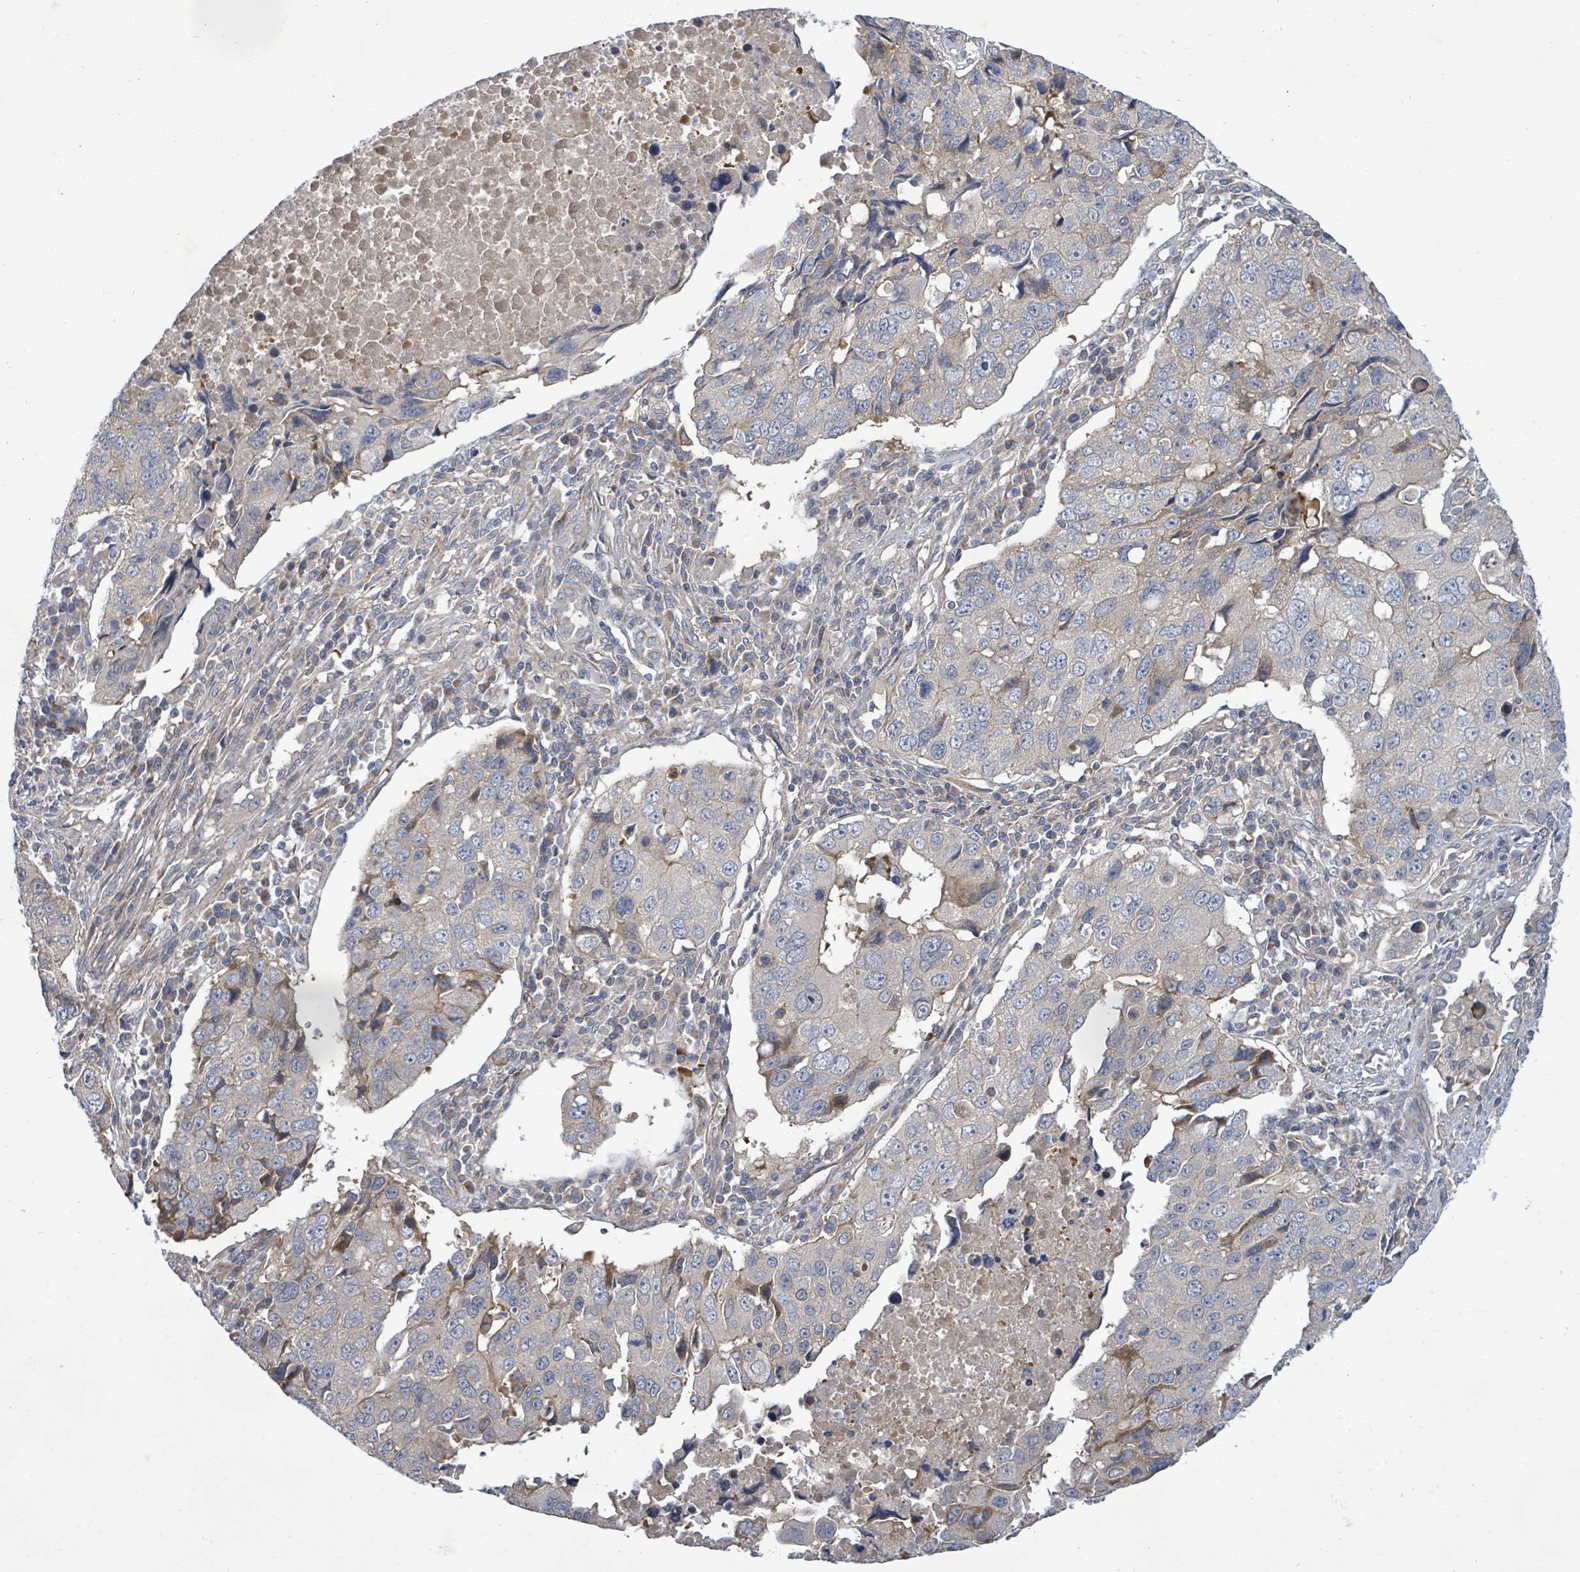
{"staining": {"intensity": "negative", "quantity": "none", "location": "none"}, "tissue": "lung cancer", "cell_type": "Tumor cells", "image_type": "cancer", "snomed": [{"axis": "morphology", "description": "Squamous cell carcinoma, NOS"}, {"axis": "topography", "description": "Lung"}], "caption": "This is an immunohistochemistry (IHC) histopathology image of human lung cancer (squamous cell carcinoma). There is no expression in tumor cells.", "gene": "KBTBD11", "patient": {"sex": "female", "age": 66}}